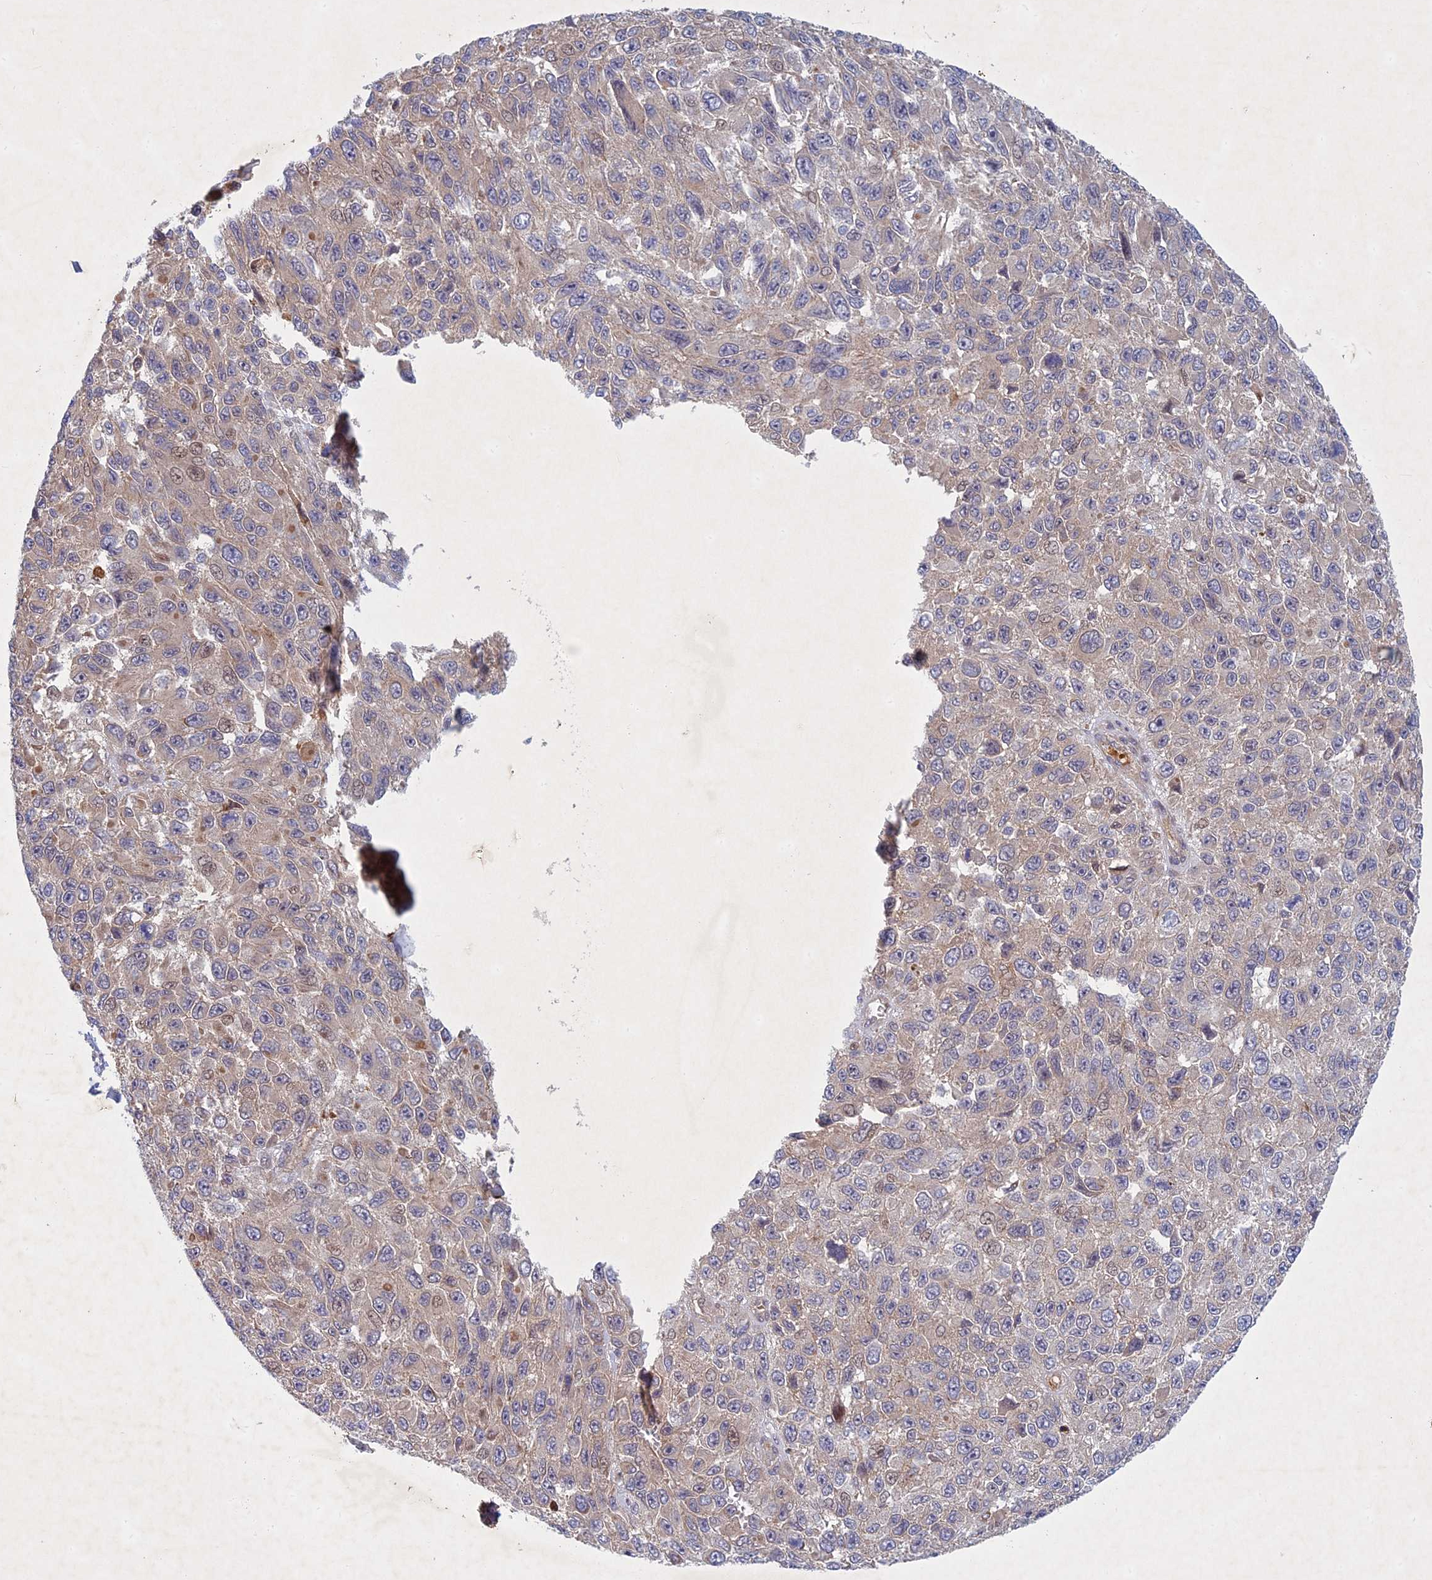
{"staining": {"intensity": "weak", "quantity": "25%-75%", "location": "cytoplasmic/membranous"}, "tissue": "melanoma", "cell_type": "Tumor cells", "image_type": "cancer", "snomed": [{"axis": "morphology", "description": "Normal tissue, NOS"}, {"axis": "morphology", "description": "Malignant melanoma, NOS"}, {"axis": "topography", "description": "Skin"}], "caption": "Immunohistochemistry of human malignant melanoma reveals low levels of weak cytoplasmic/membranous positivity in approximately 25%-75% of tumor cells. (DAB (3,3'-diaminobenzidine) IHC with brightfield microscopy, high magnification).", "gene": "PTHLH", "patient": {"sex": "female", "age": 96}}